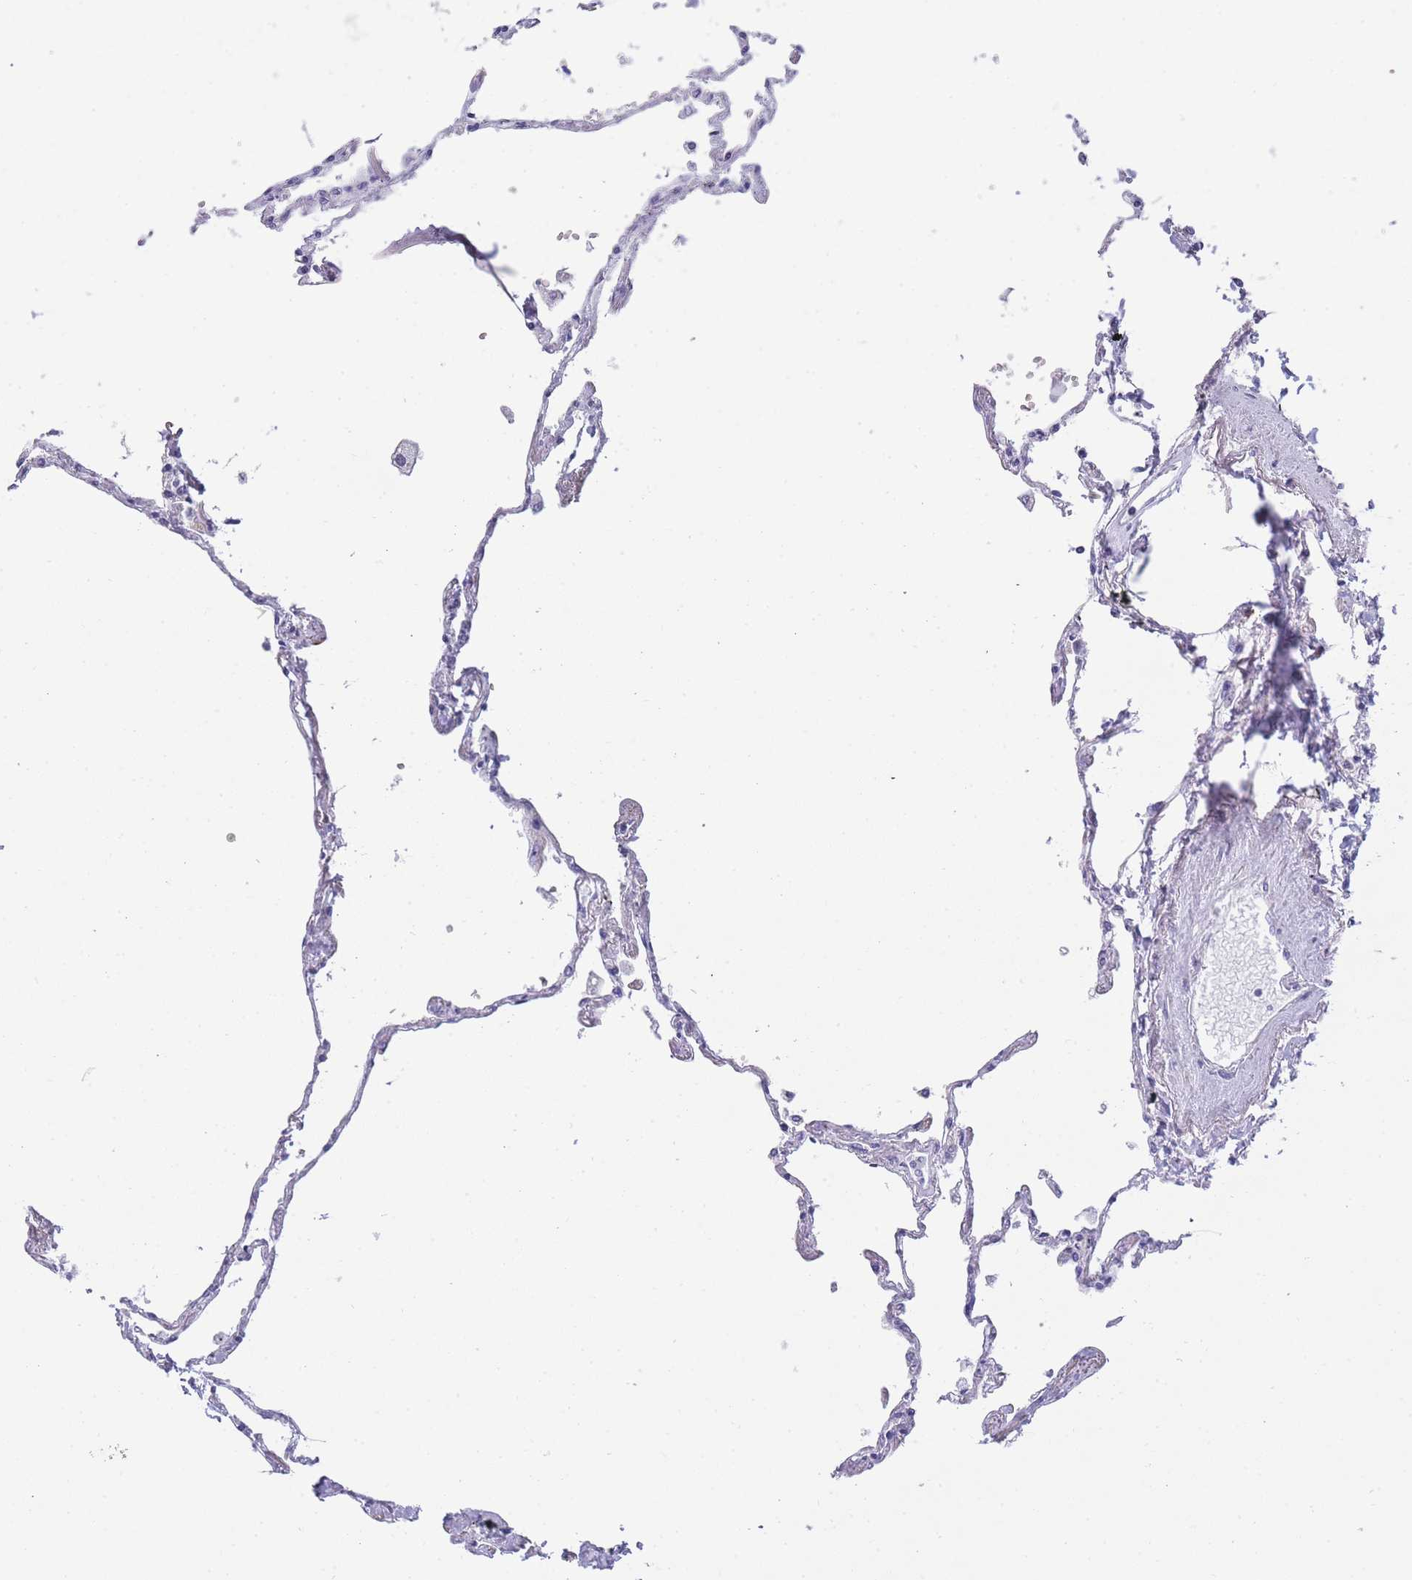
{"staining": {"intensity": "moderate", "quantity": "<25%", "location": "nuclear"}, "tissue": "lung", "cell_type": "Alveolar cells", "image_type": "normal", "snomed": [{"axis": "morphology", "description": "Normal tissue, NOS"}, {"axis": "topography", "description": "Lung"}], "caption": "DAB (3,3'-diaminobenzidine) immunohistochemical staining of normal lung shows moderate nuclear protein positivity in about <25% of alveolar cells.", "gene": "FRAT2", "patient": {"sex": "female", "age": 67}}